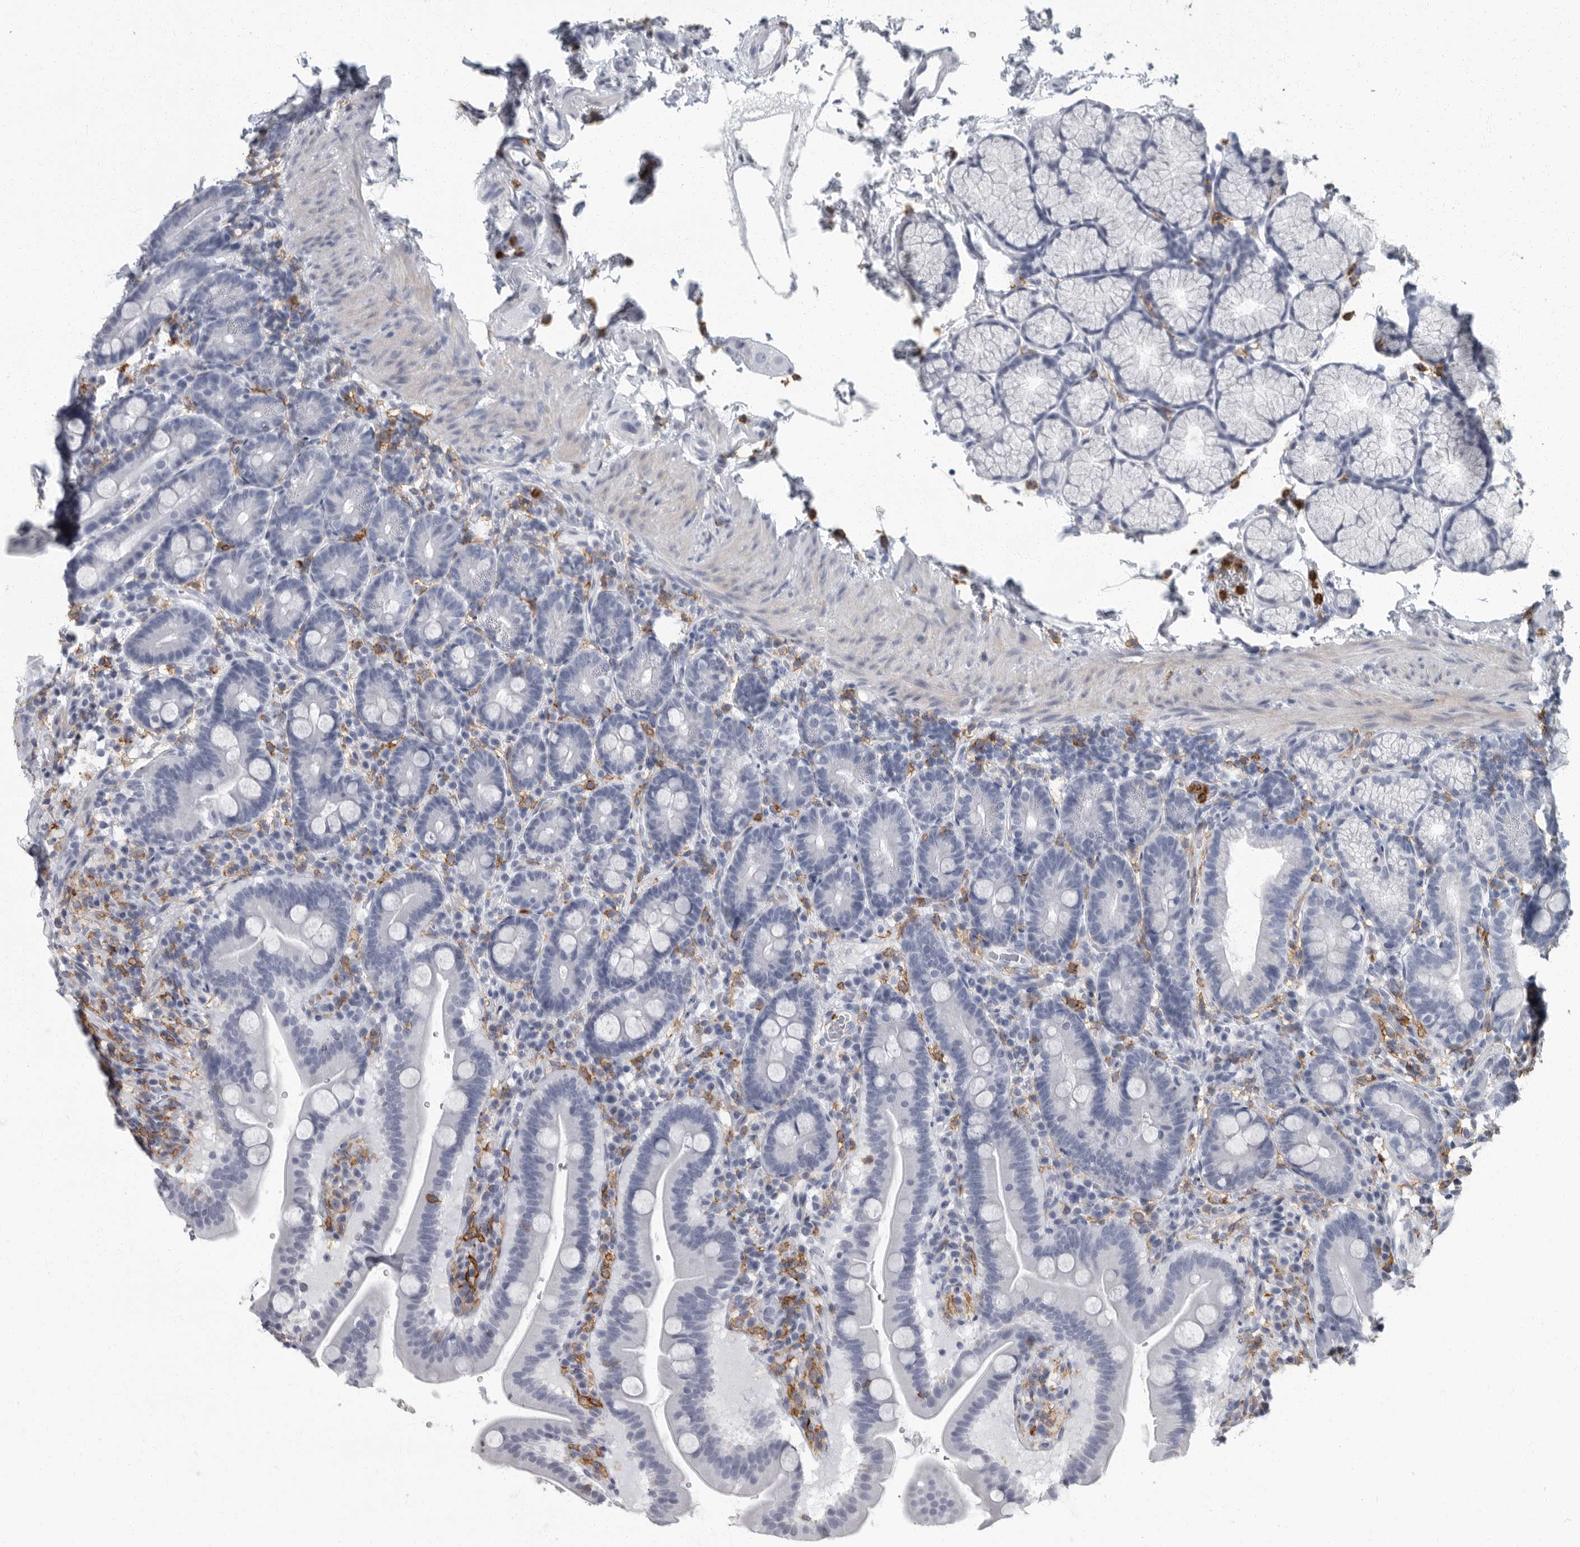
{"staining": {"intensity": "negative", "quantity": "none", "location": "none"}, "tissue": "duodenum", "cell_type": "Glandular cells", "image_type": "normal", "snomed": [{"axis": "morphology", "description": "Normal tissue, NOS"}, {"axis": "topography", "description": "Duodenum"}], "caption": "Duodenum was stained to show a protein in brown. There is no significant positivity in glandular cells. (DAB IHC with hematoxylin counter stain).", "gene": "FCER1G", "patient": {"sex": "male", "age": 54}}